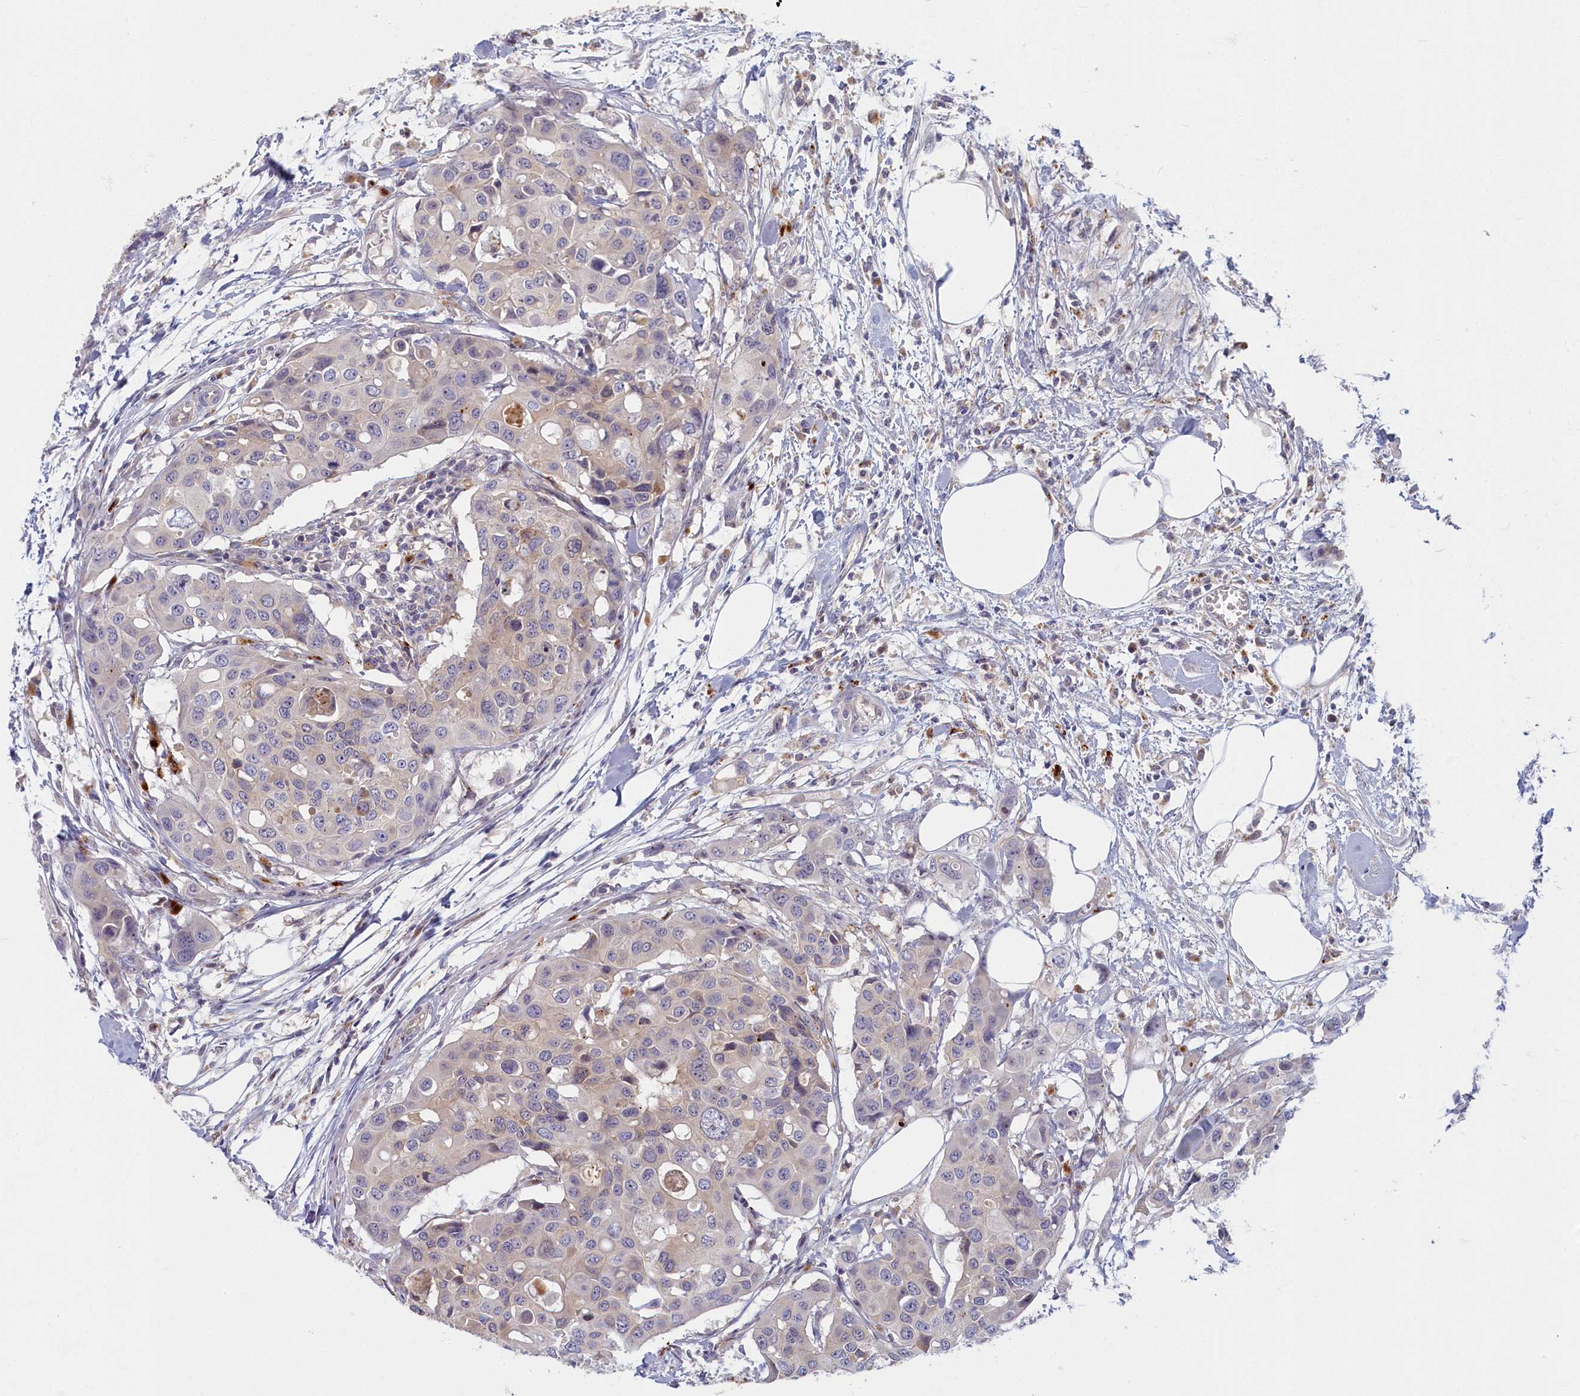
{"staining": {"intensity": "negative", "quantity": "none", "location": "none"}, "tissue": "colorectal cancer", "cell_type": "Tumor cells", "image_type": "cancer", "snomed": [{"axis": "morphology", "description": "Adenocarcinoma, NOS"}, {"axis": "topography", "description": "Colon"}], "caption": "Tumor cells show no significant positivity in colorectal adenocarcinoma.", "gene": "FCSK", "patient": {"sex": "male", "age": 77}}